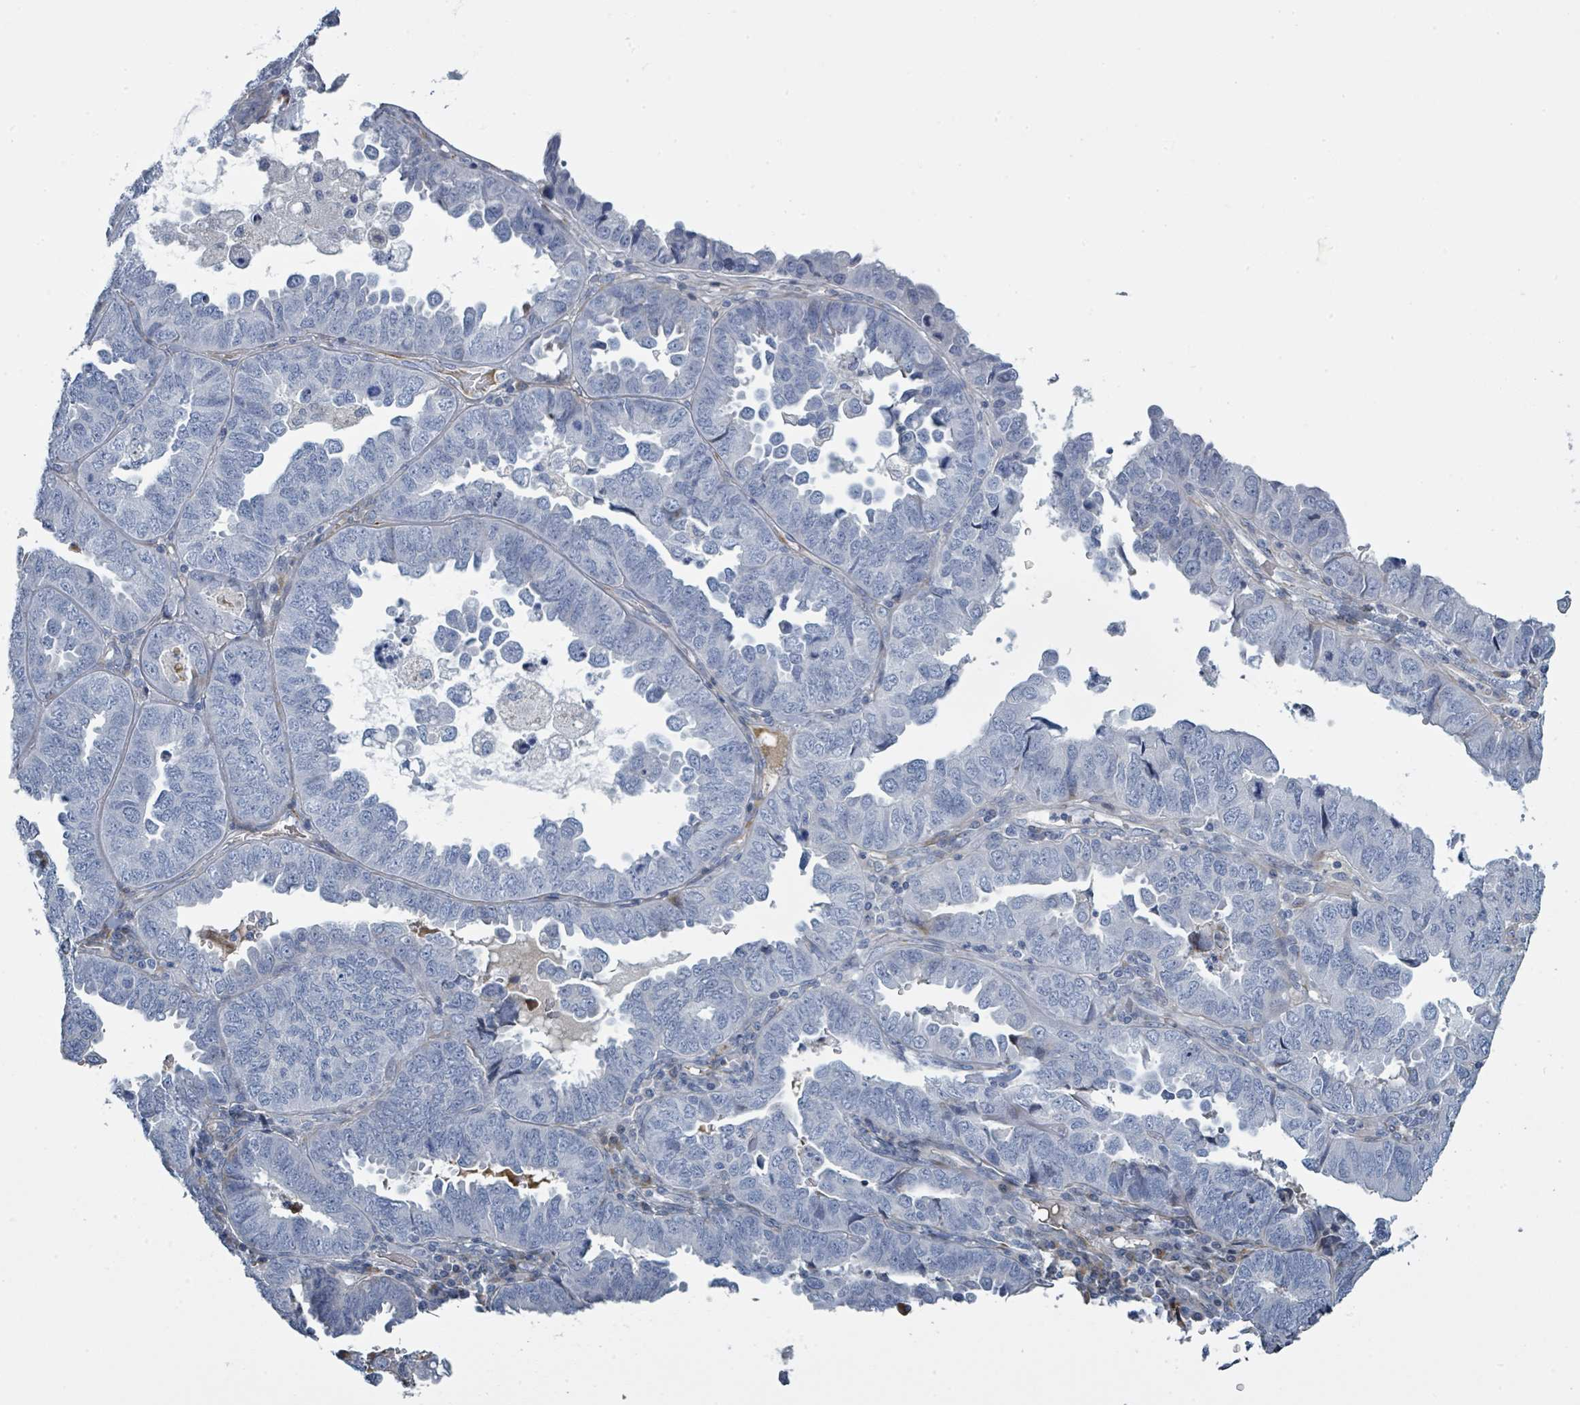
{"staining": {"intensity": "negative", "quantity": "none", "location": "none"}, "tissue": "endometrial cancer", "cell_type": "Tumor cells", "image_type": "cancer", "snomed": [{"axis": "morphology", "description": "Adenocarcinoma, NOS"}, {"axis": "topography", "description": "Endometrium"}], "caption": "This image is of endometrial cancer (adenocarcinoma) stained with immunohistochemistry to label a protein in brown with the nuclei are counter-stained blue. There is no staining in tumor cells.", "gene": "RAB33B", "patient": {"sex": "female", "age": 79}}